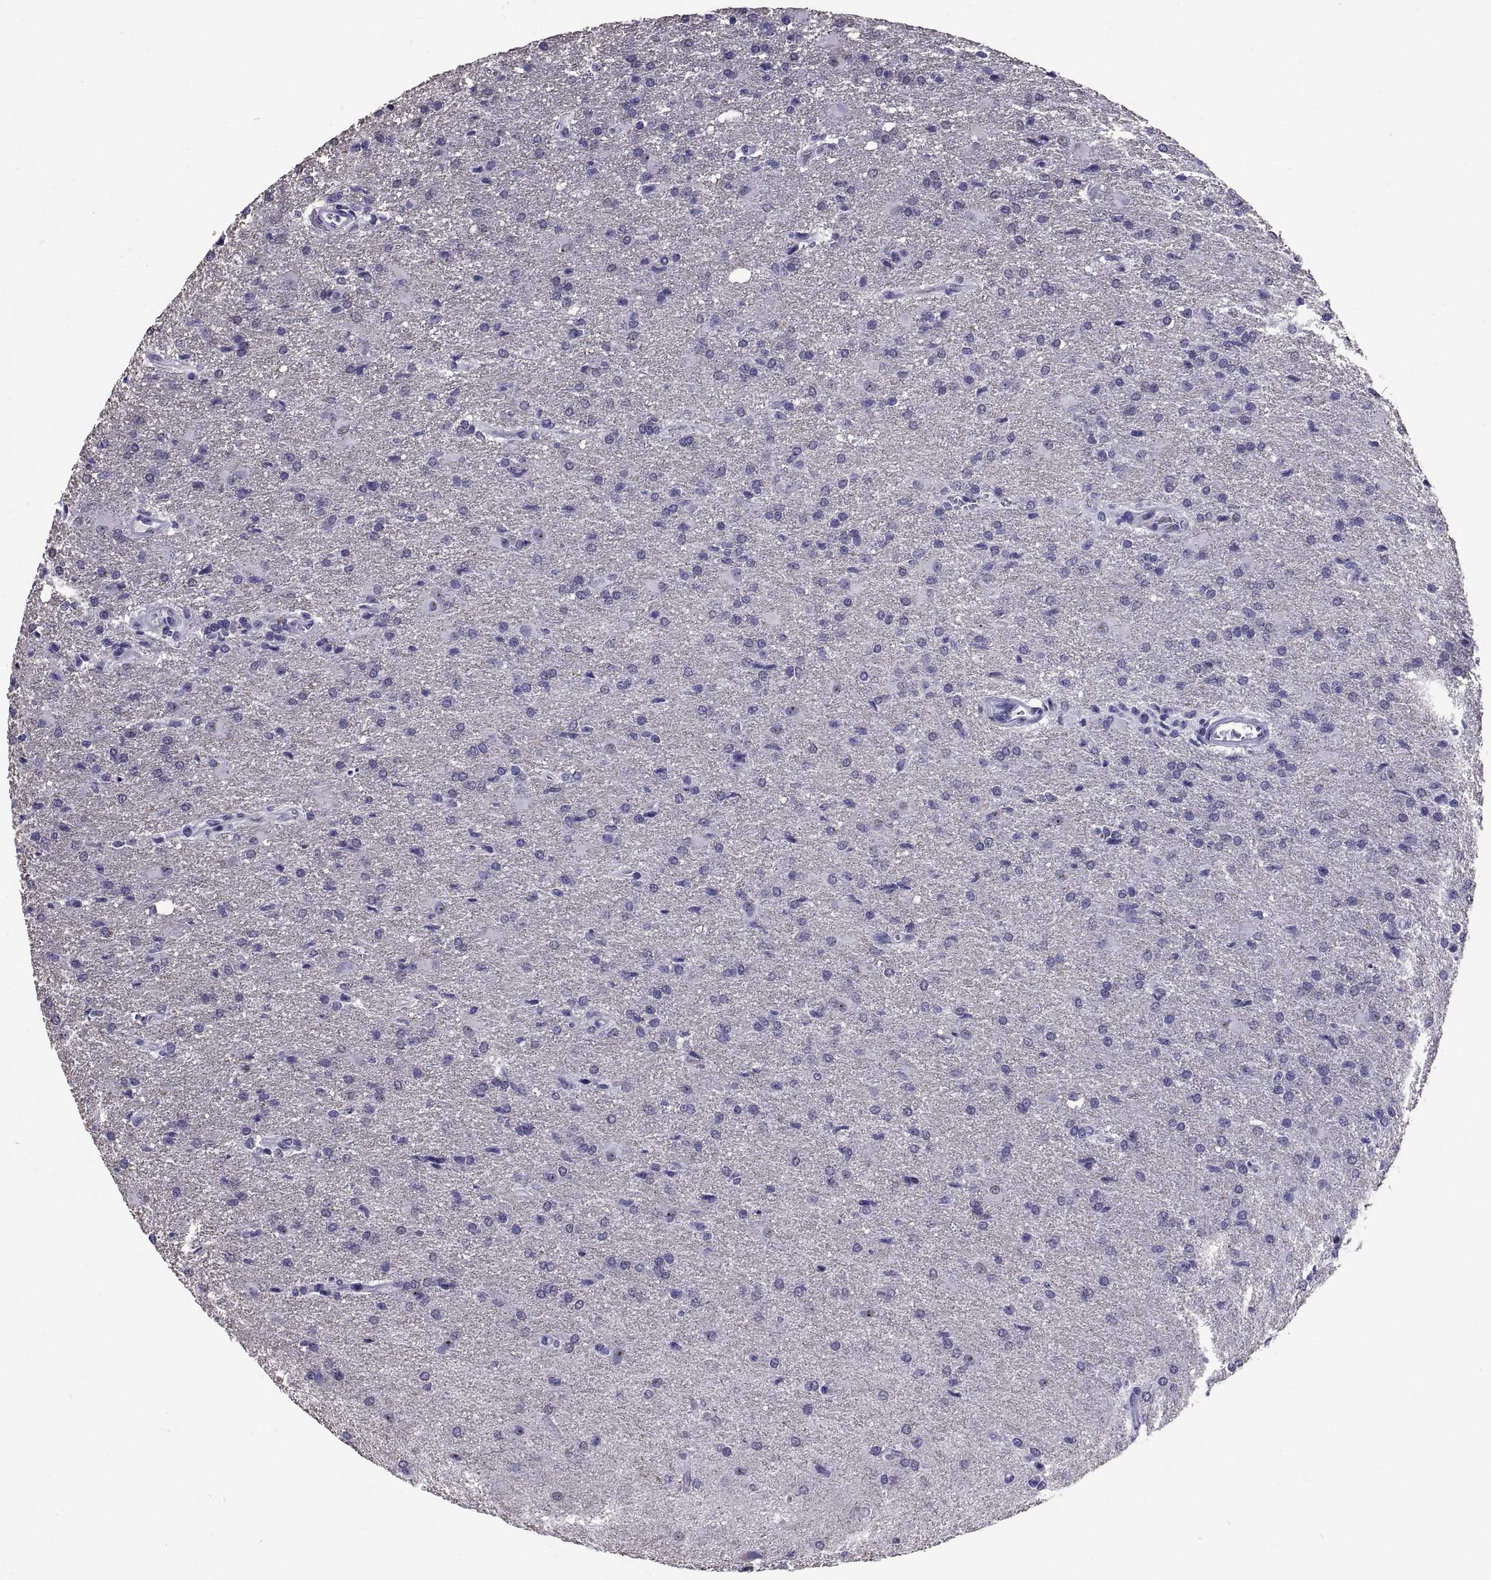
{"staining": {"intensity": "negative", "quantity": "none", "location": "none"}, "tissue": "glioma", "cell_type": "Tumor cells", "image_type": "cancer", "snomed": [{"axis": "morphology", "description": "Glioma, malignant, High grade"}, {"axis": "topography", "description": "Brain"}], "caption": "Immunohistochemistry (IHC) photomicrograph of neoplastic tissue: human malignant glioma (high-grade) stained with DAB displays no significant protein expression in tumor cells. (DAB immunohistochemistry (IHC), high magnification).", "gene": "TGFBR3L", "patient": {"sex": "male", "age": 68}}